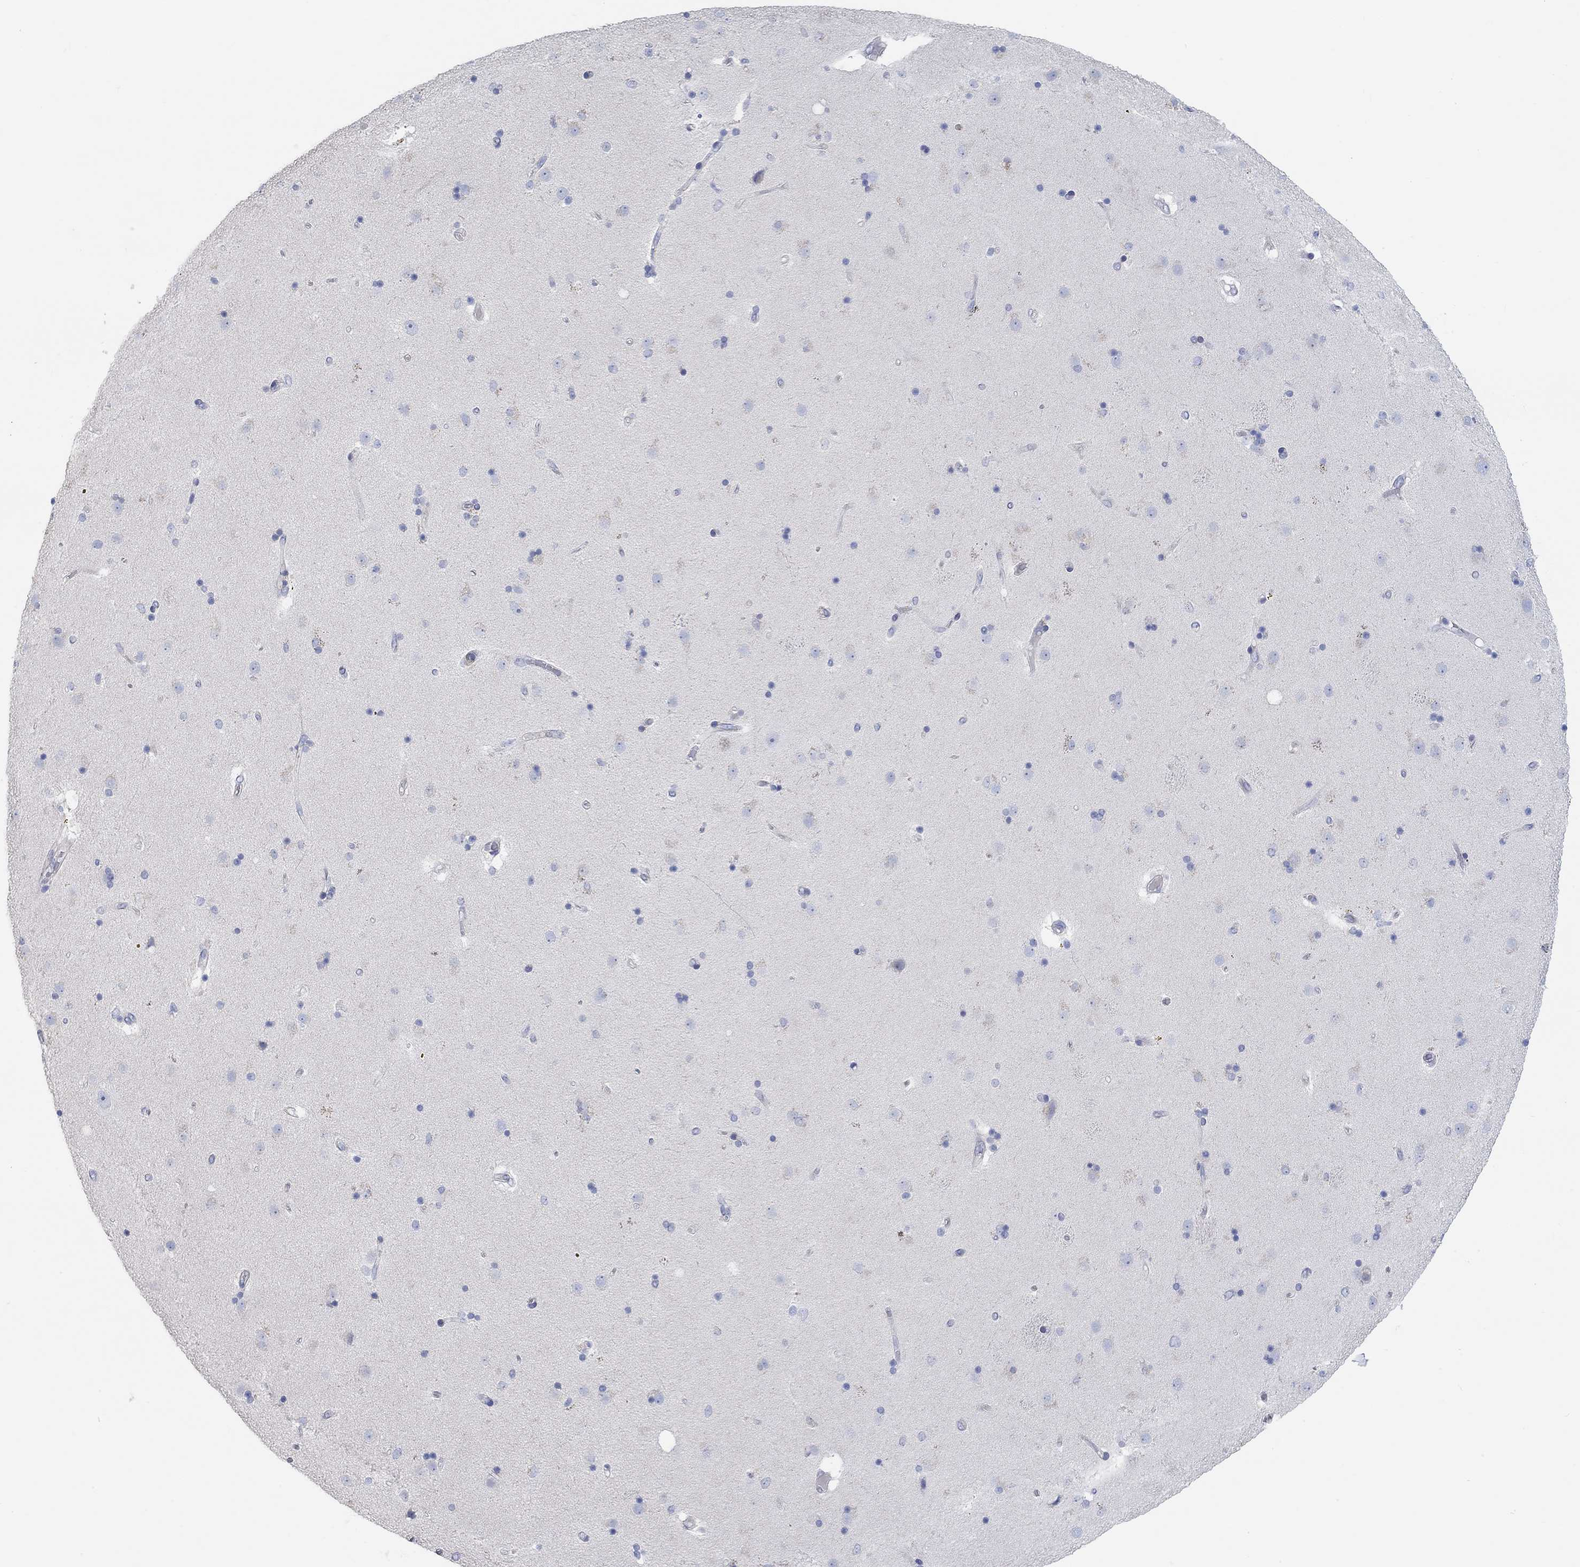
{"staining": {"intensity": "negative", "quantity": "none", "location": "none"}, "tissue": "caudate", "cell_type": "Glial cells", "image_type": "normal", "snomed": [{"axis": "morphology", "description": "Normal tissue, NOS"}, {"axis": "topography", "description": "Lateral ventricle wall"}], "caption": "An immunohistochemistry (IHC) micrograph of benign caudate is shown. There is no staining in glial cells of caudate.", "gene": "NLRP14", "patient": {"sex": "female", "age": 71}}